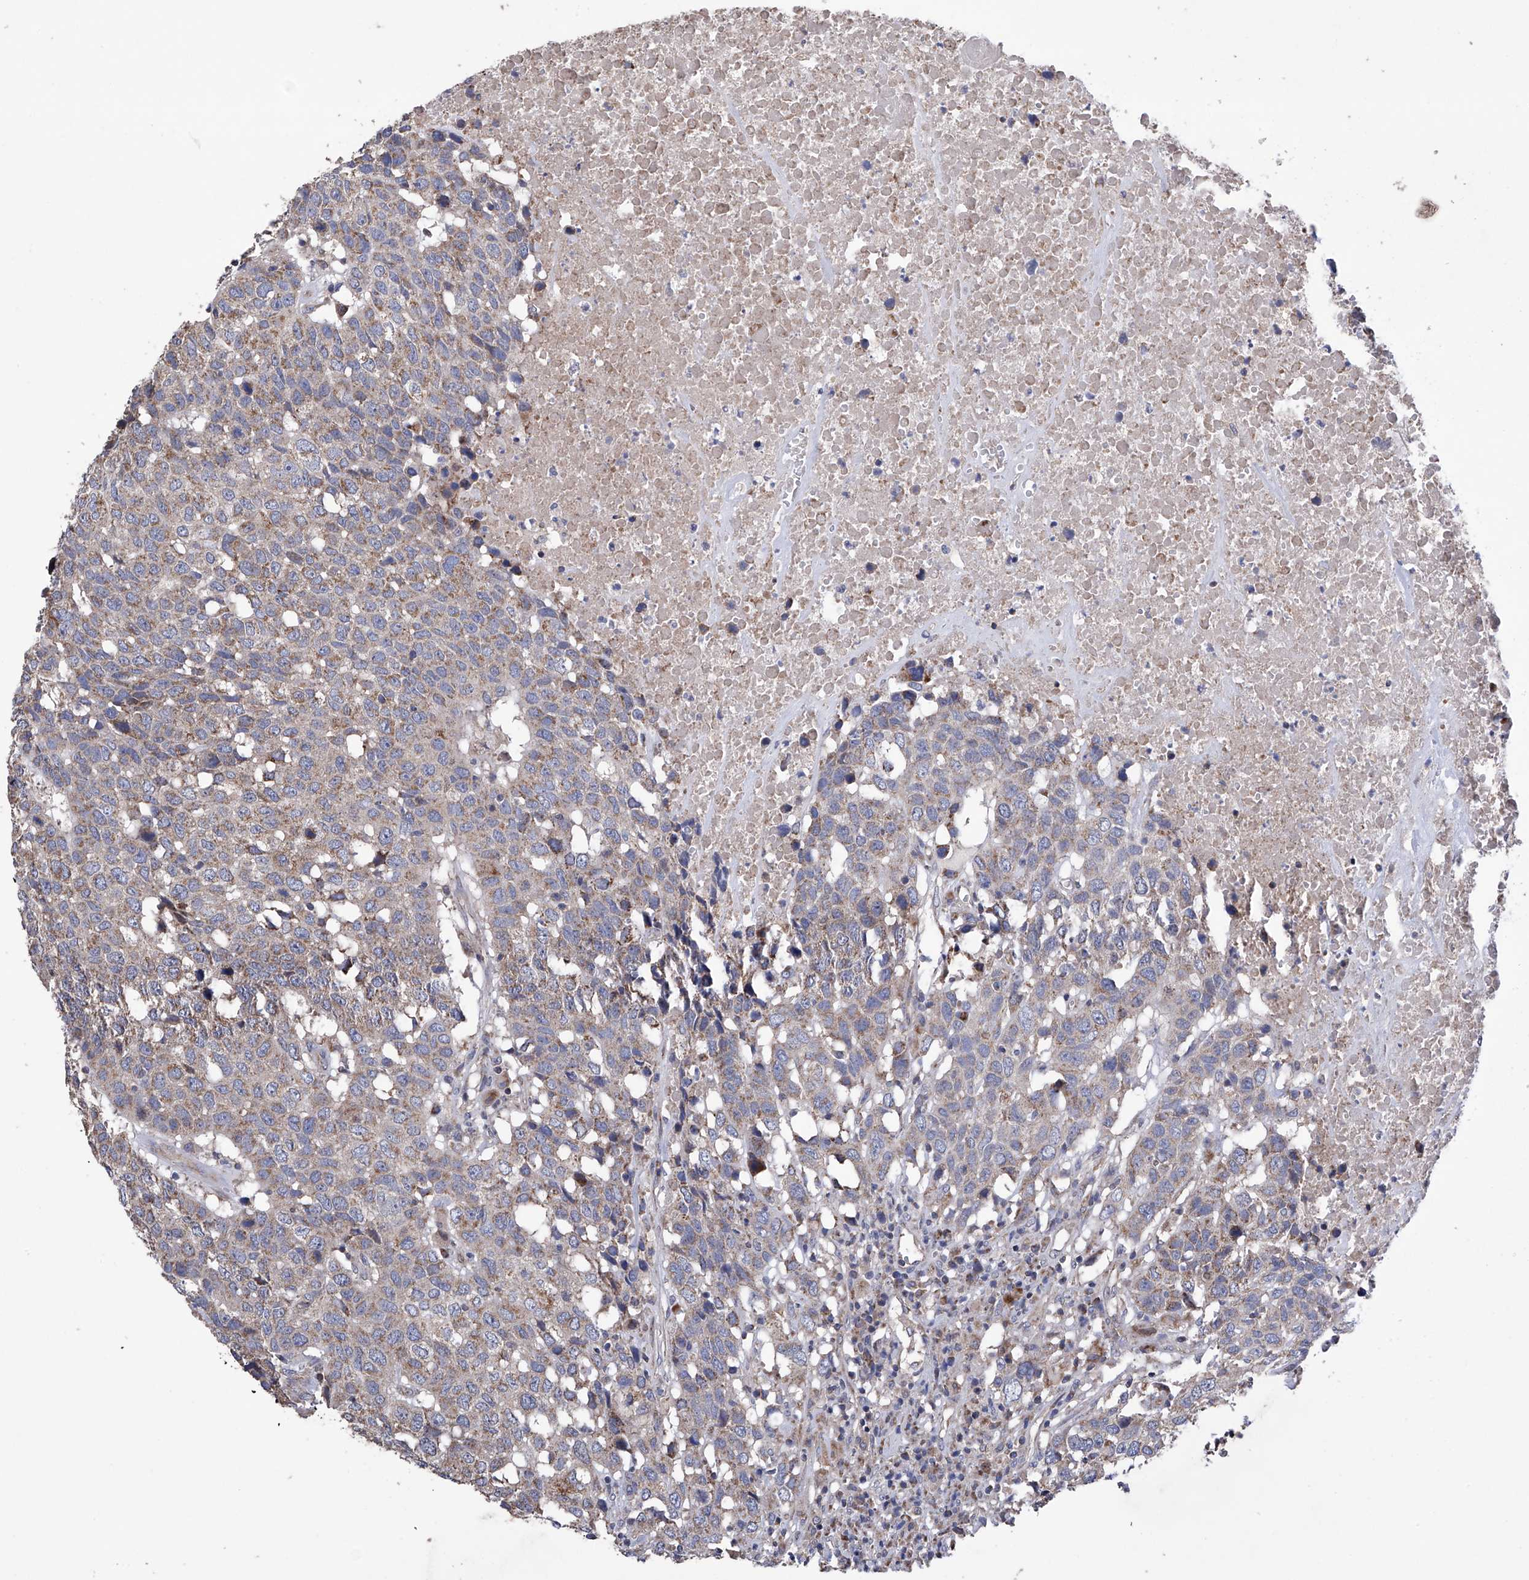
{"staining": {"intensity": "weak", "quantity": ">75%", "location": "cytoplasmic/membranous"}, "tissue": "head and neck cancer", "cell_type": "Tumor cells", "image_type": "cancer", "snomed": [{"axis": "morphology", "description": "Squamous cell carcinoma, NOS"}, {"axis": "topography", "description": "Head-Neck"}], "caption": "Immunohistochemistry (IHC) photomicrograph of neoplastic tissue: head and neck cancer stained using immunohistochemistry (IHC) shows low levels of weak protein expression localized specifically in the cytoplasmic/membranous of tumor cells, appearing as a cytoplasmic/membranous brown color.", "gene": "EFCAB2", "patient": {"sex": "male", "age": 66}}